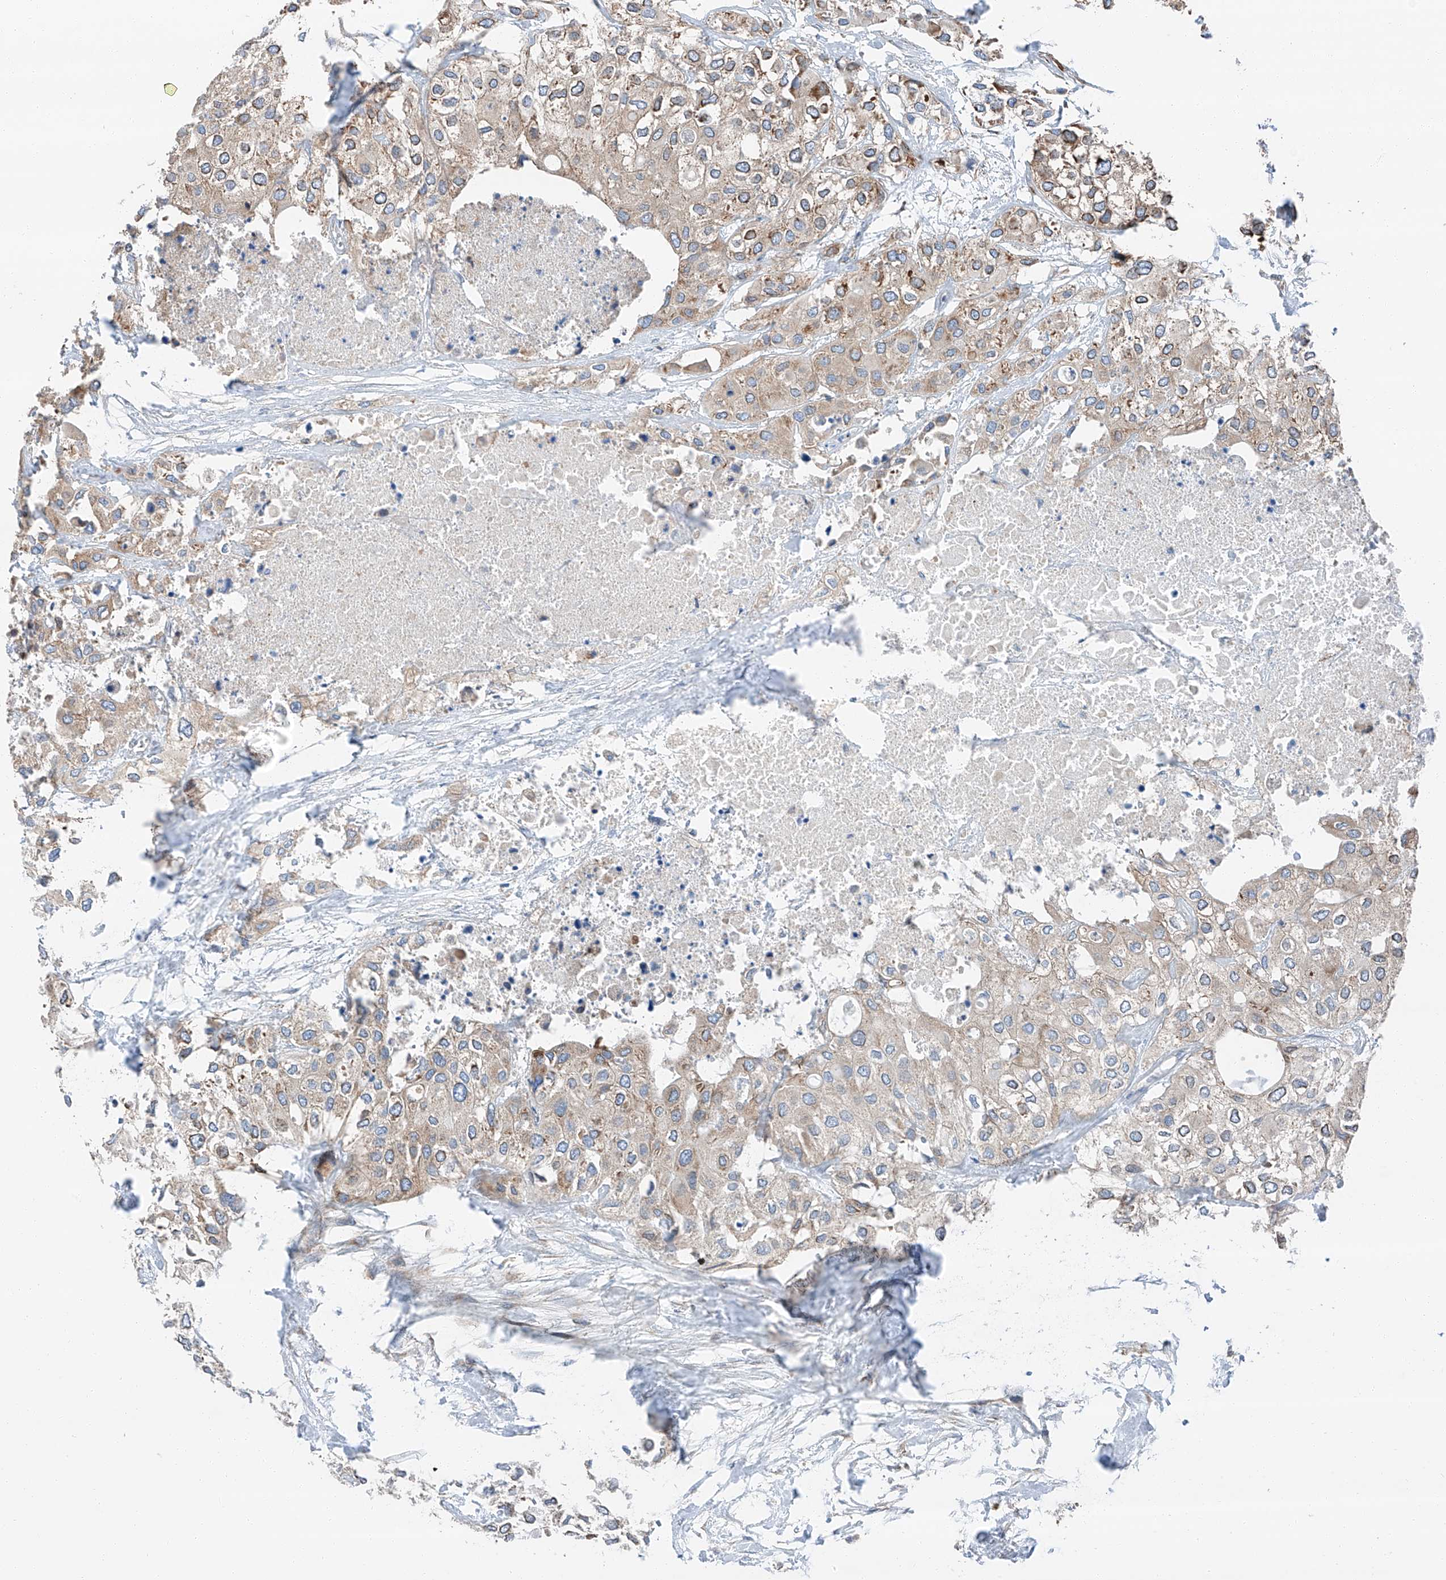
{"staining": {"intensity": "moderate", "quantity": "<25%", "location": "cytoplasmic/membranous"}, "tissue": "urothelial cancer", "cell_type": "Tumor cells", "image_type": "cancer", "snomed": [{"axis": "morphology", "description": "Urothelial carcinoma, High grade"}, {"axis": "topography", "description": "Urinary bladder"}], "caption": "Immunohistochemical staining of human high-grade urothelial carcinoma displays low levels of moderate cytoplasmic/membranous protein expression in about <25% of tumor cells. (DAB (3,3'-diaminobenzidine) IHC with brightfield microscopy, high magnification).", "gene": "ZC3H15", "patient": {"sex": "male", "age": 64}}